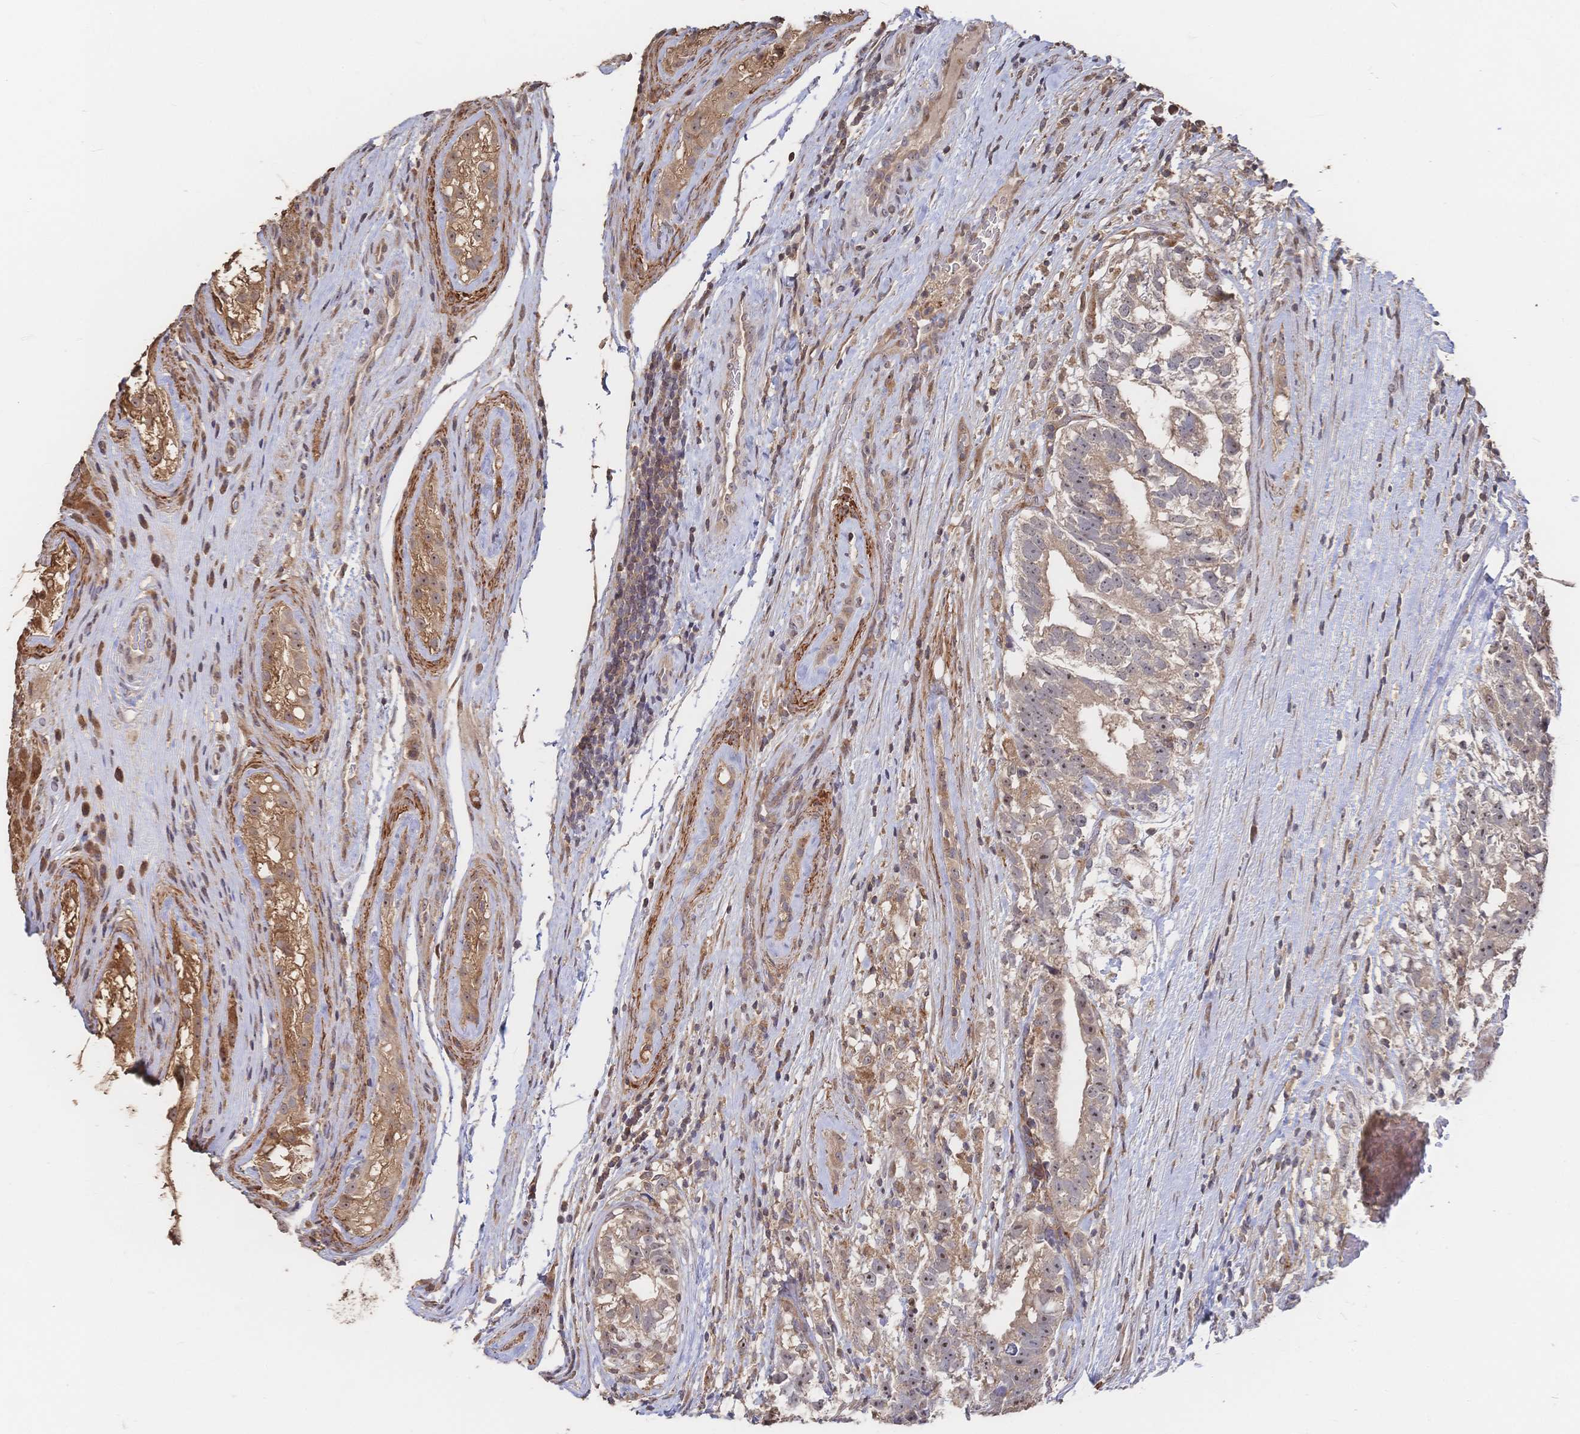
{"staining": {"intensity": "weak", "quantity": ">75%", "location": "cytoplasmic/membranous,nuclear"}, "tissue": "testis cancer", "cell_type": "Tumor cells", "image_type": "cancer", "snomed": [{"axis": "morphology", "description": "Seminoma, NOS"}, {"axis": "morphology", "description": "Carcinoma, Embryonal, NOS"}, {"axis": "topography", "description": "Testis"}], "caption": "Protein staining of embryonal carcinoma (testis) tissue exhibits weak cytoplasmic/membranous and nuclear positivity in approximately >75% of tumor cells.", "gene": "DNAJA4", "patient": {"sex": "male", "age": 41}}